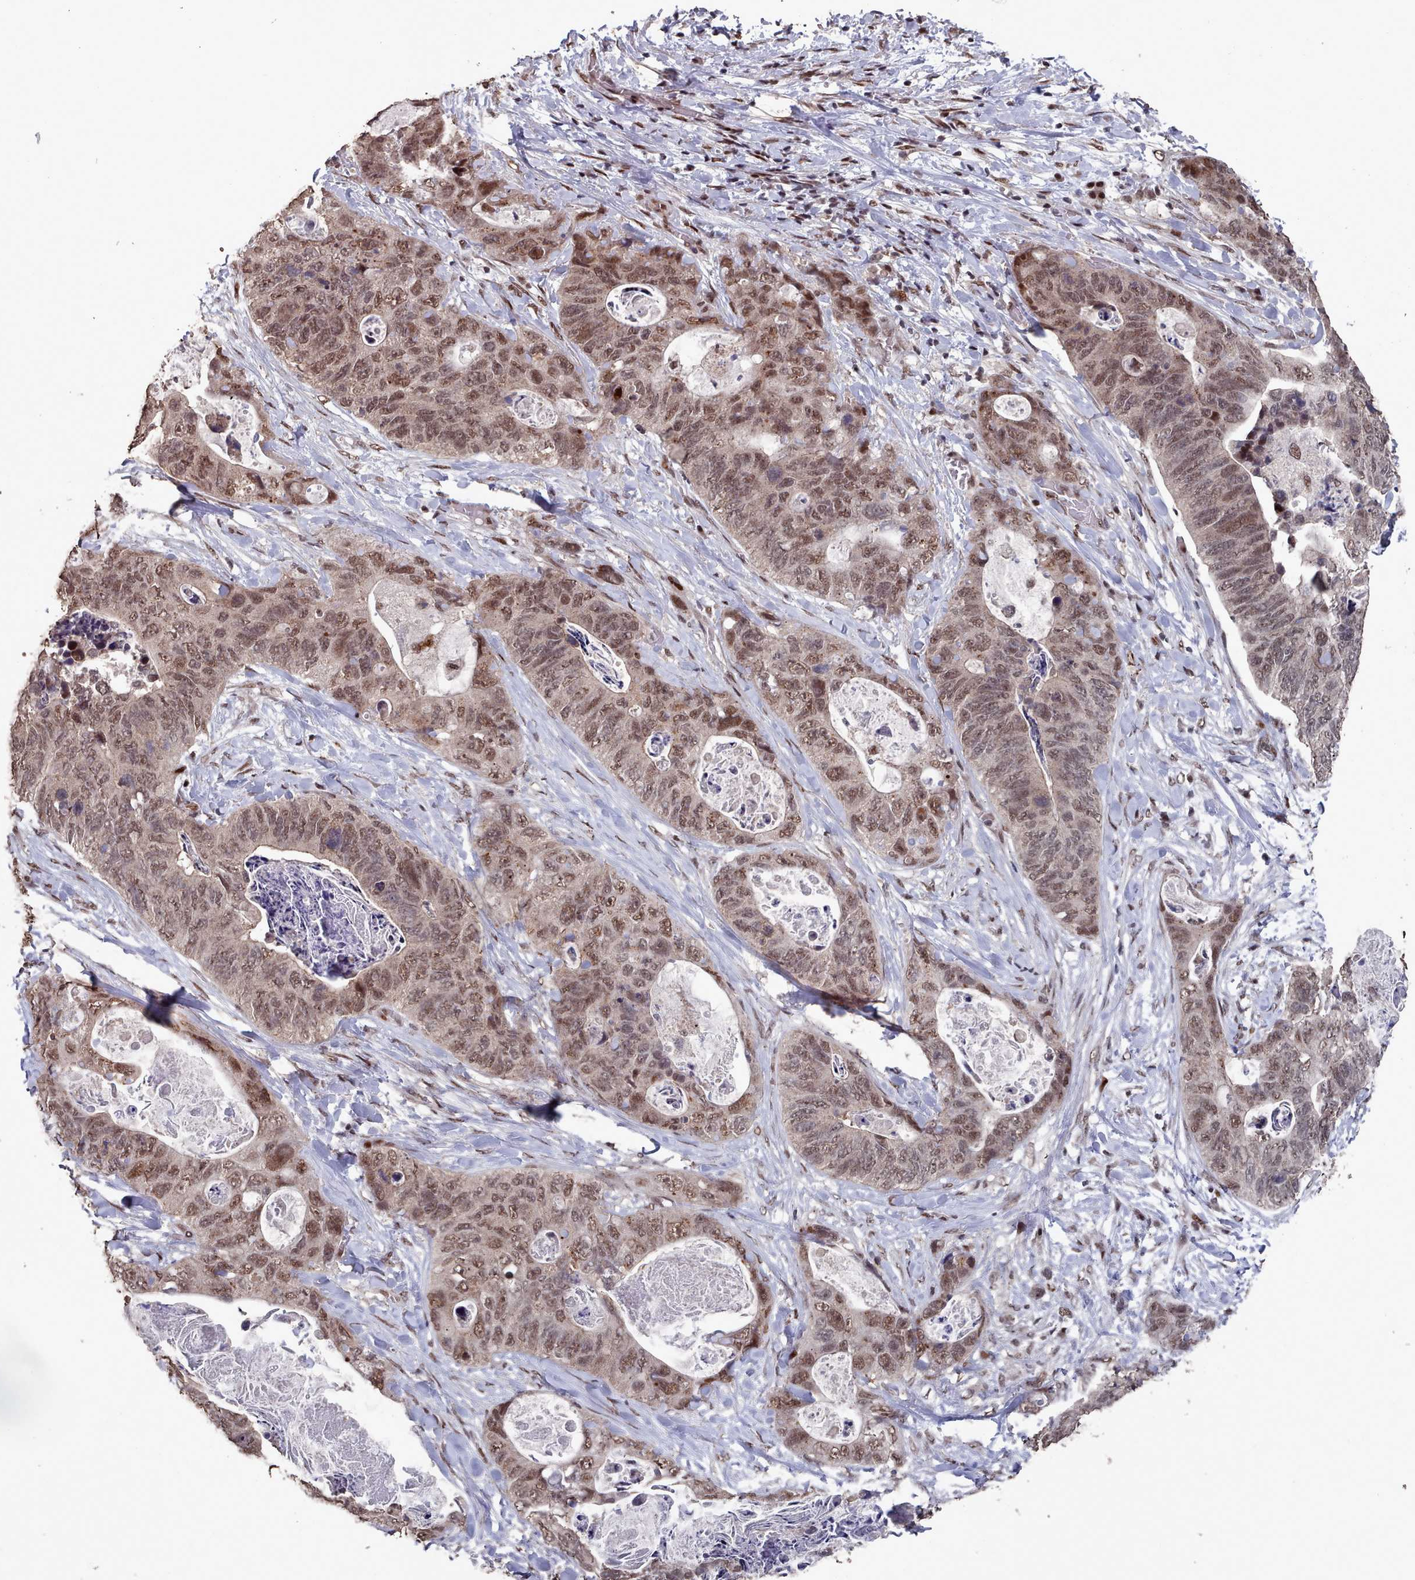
{"staining": {"intensity": "moderate", "quantity": ">75%", "location": "nuclear"}, "tissue": "stomach cancer", "cell_type": "Tumor cells", "image_type": "cancer", "snomed": [{"axis": "morphology", "description": "Adenocarcinoma, NOS"}, {"axis": "topography", "description": "Stomach"}], "caption": "Stomach cancer (adenocarcinoma) stained with a brown dye shows moderate nuclear positive positivity in approximately >75% of tumor cells.", "gene": "PNRC2", "patient": {"sex": "female", "age": 89}}